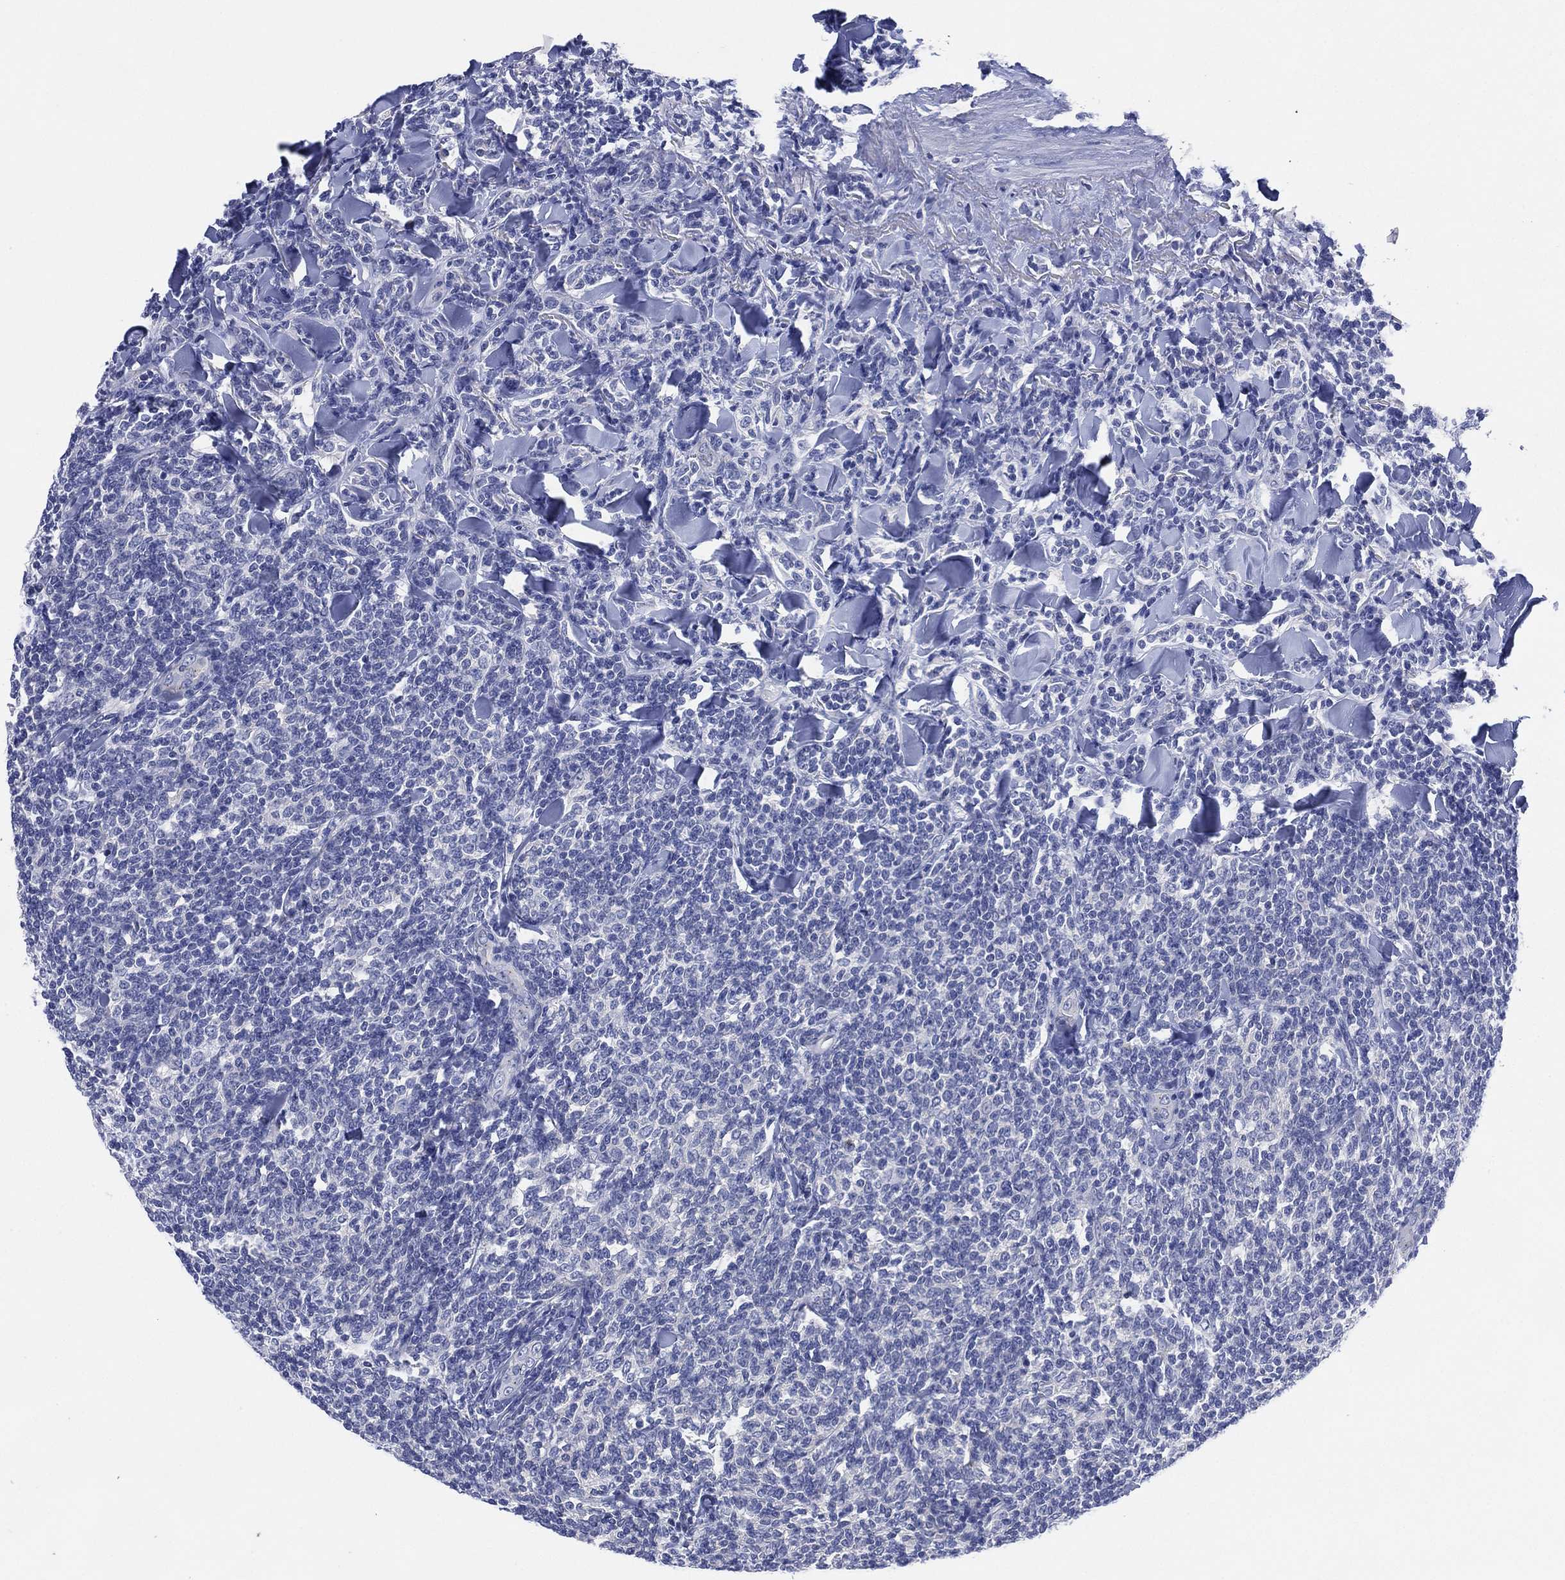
{"staining": {"intensity": "negative", "quantity": "none", "location": "none"}, "tissue": "lymphoma", "cell_type": "Tumor cells", "image_type": "cancer", "snomed": [{"axis": "morphology", "description": "Malignant lymphoma, non-Hodgkin's type, Low grade"}, {"axis": "topography", "description": "Lymph node"}], "caption": "Immunohistochemistry (IHC) micrograph of human lymphoma stained for a protein (brown), which reveals no expression in tumor cells.", "gene": "CHRNA3", "patient": {"sex": "female", "age": 56}}